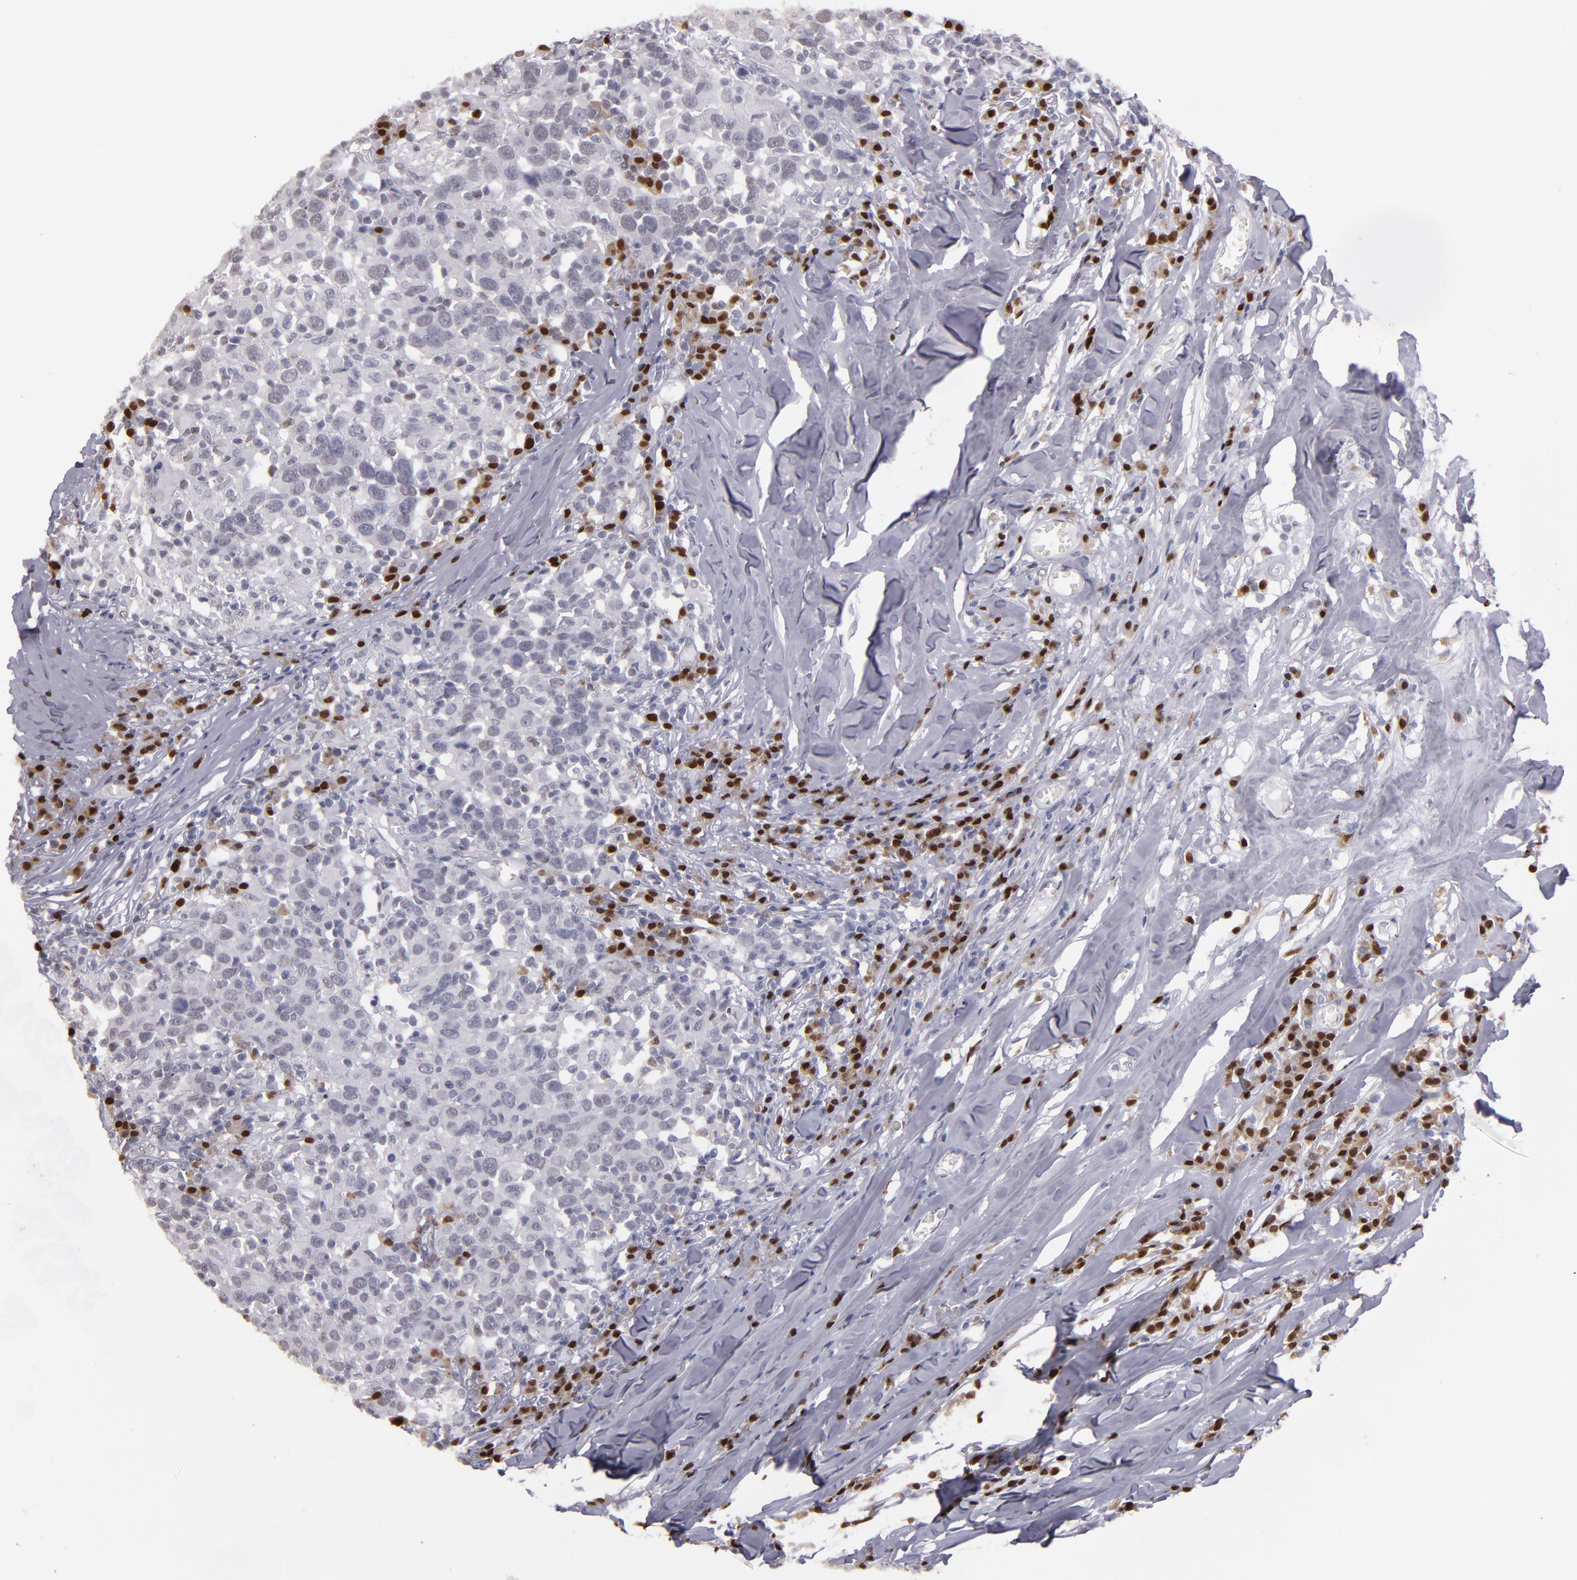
{"staining": {"intensity": "weak", "quantity": "25%-75%", "location": "nuclear"}, "tissue": "head and neck cancer", "cell_type": "Tumor cells", "image_type": "cancer", "snomed": [{"axis": "morphology", "description": "Adenocarcinoma, NOS"}, {"axis": "topography", "description": "Salivary gland"}, {"axis": "topography", "description": "Head-Neck"}], "caption": "Human head and neck cancer stained with a brown dye demonstrates weak nuclear positive positivity in about 25%-75% of tumor cells.", "gene": "IRF4", "patient": {"sex": "female", "age": 65}}